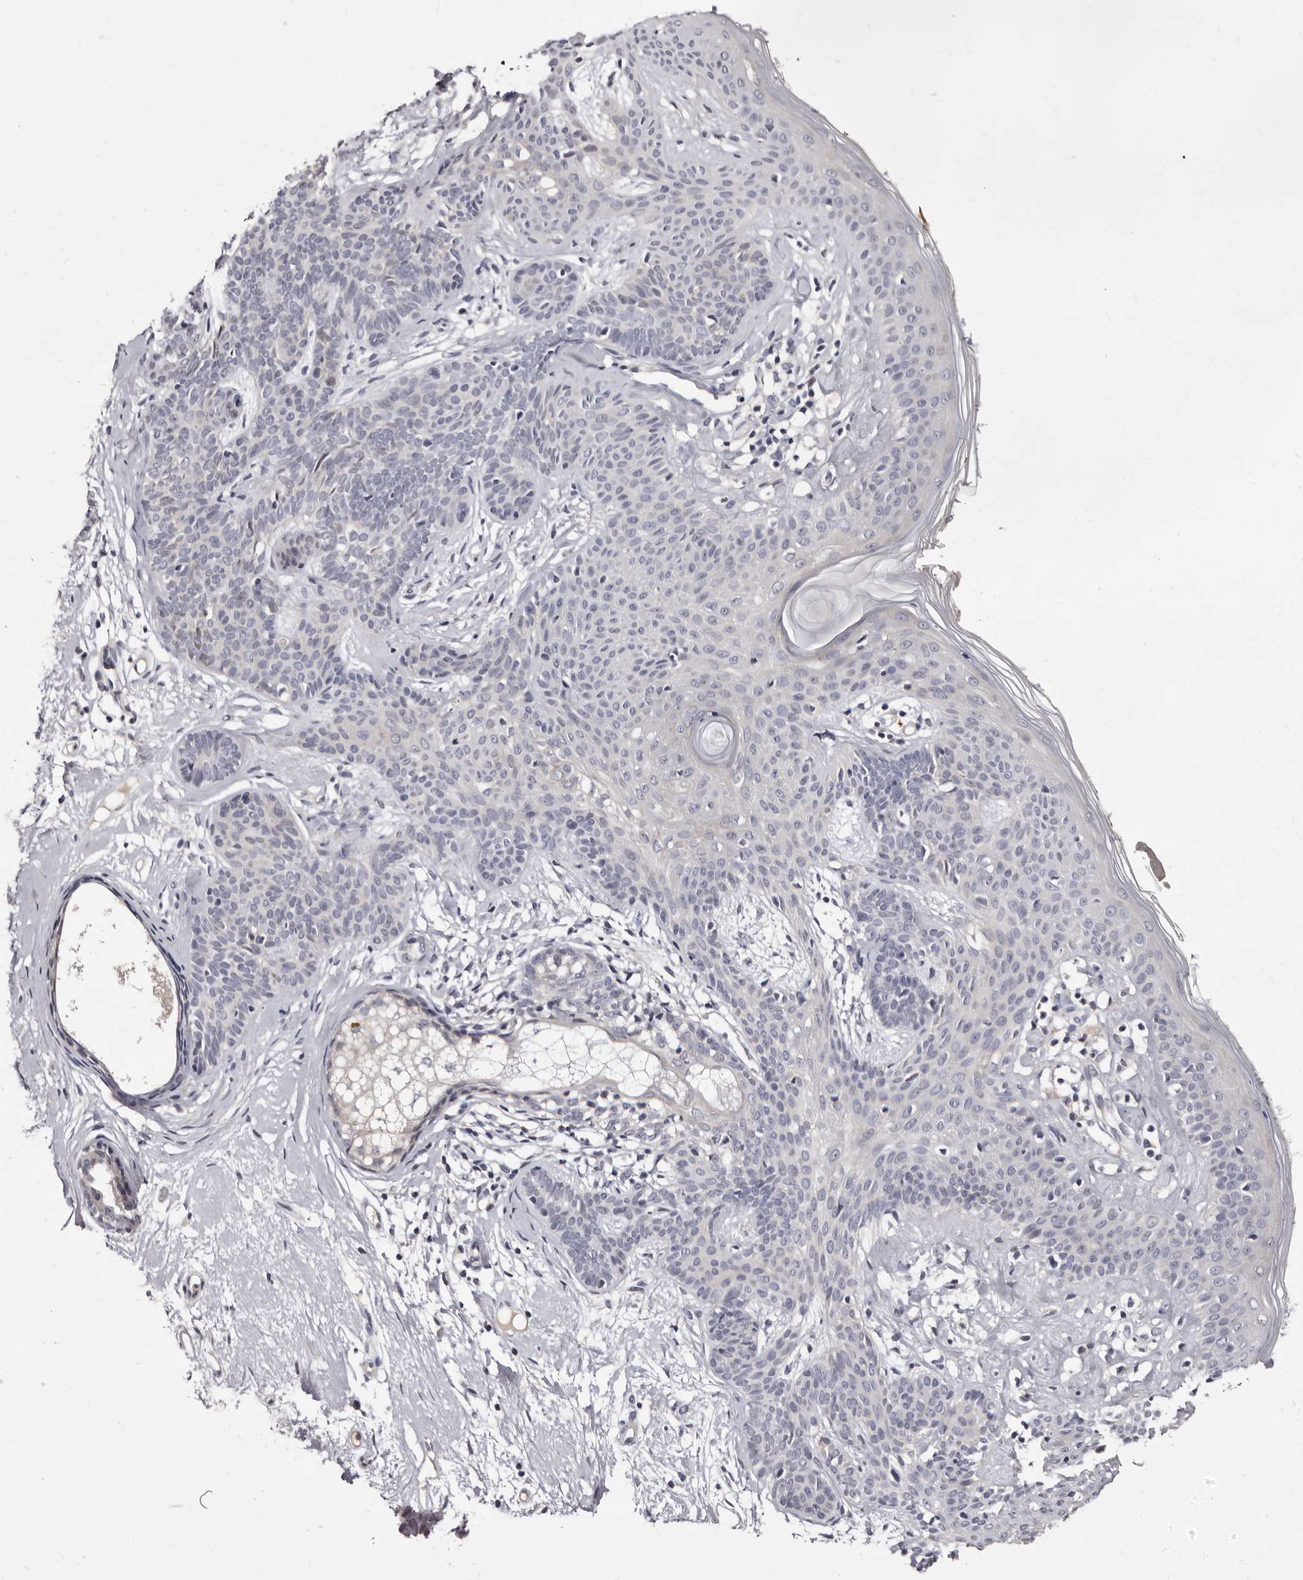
{"staining": {"intensity": "negative", "quantity": "none", "location": "none"}, "tissue": "skin cancer", "cell_type": "Tumor cells", "image_type": "cancer", "snomed": [{"axis": "morphology", "description": "Developmental malformation"}, {"axis": "morphology", "description": "Basal cell carcinoma"}, {"axis": "topography", "description": "Skin"}], "caption": "Tumor cells are negative for protein expression in human skin cancer. (DAB (3,3'-diaminobenzidine) IHC visualized using brightfield microscopy, high magnification).", "gene": "BPGM", "patient": {"sex": "female", "age": 62}}